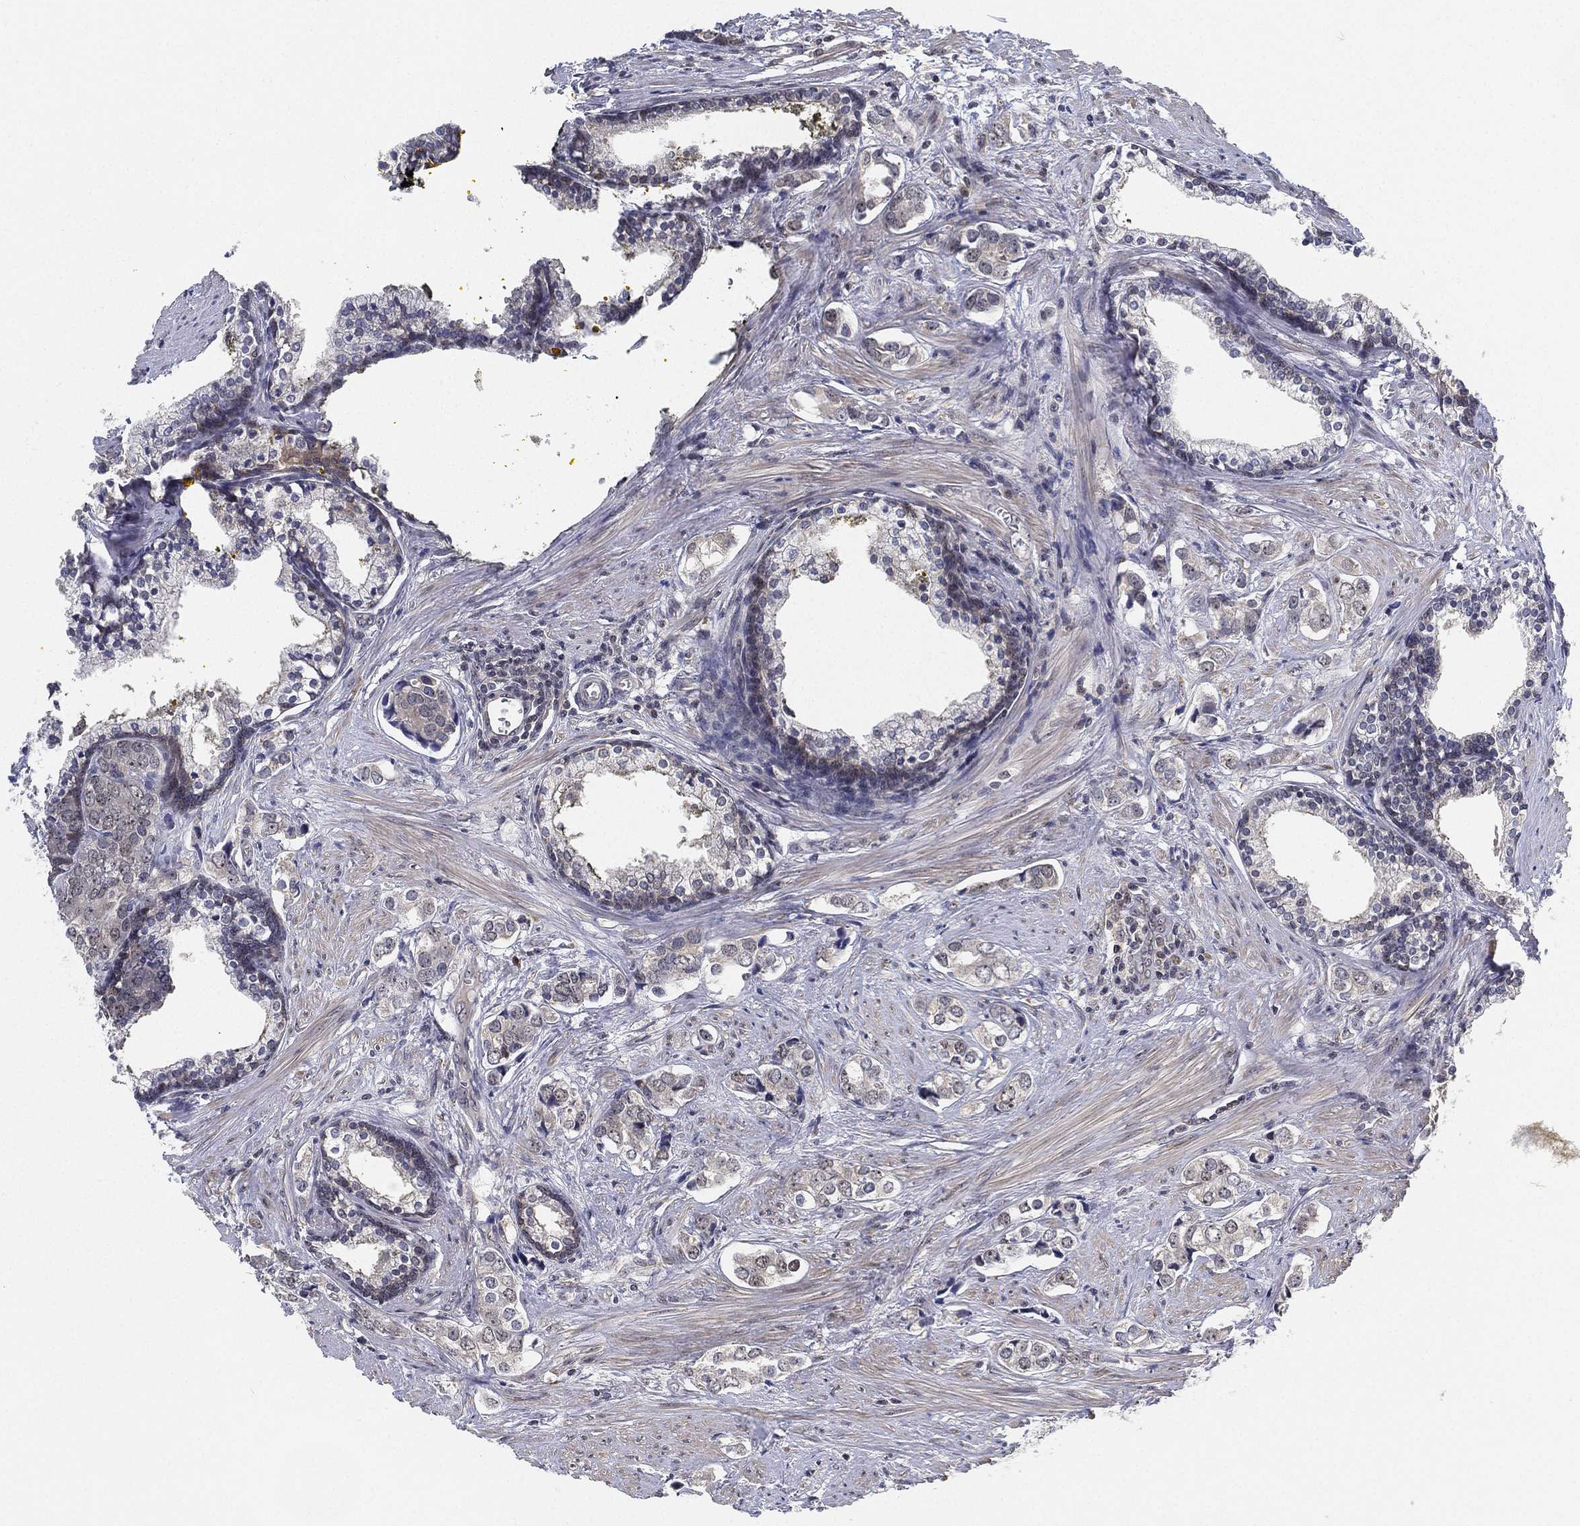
{"staining": {"intensity": "negative", "quantity": "none", "location": "none"}, "tissue": "prostate cancer", "cell_type": "Tumor cells", "image_type": "cancer", "snomed": [{"axis": "morphology", "description": "Adenocarcinoma, NOS"}, {"axis": "topography", "description": "Prostate and seminal vesicle, NOS"}], "caption": "This is an immunohistochemistry micrograph of human prostate adenocarcinoma. There is no positivity in tumor cells.", "gene": "PPP1R16B", "patient": {"sex": "male", "age": 63}}